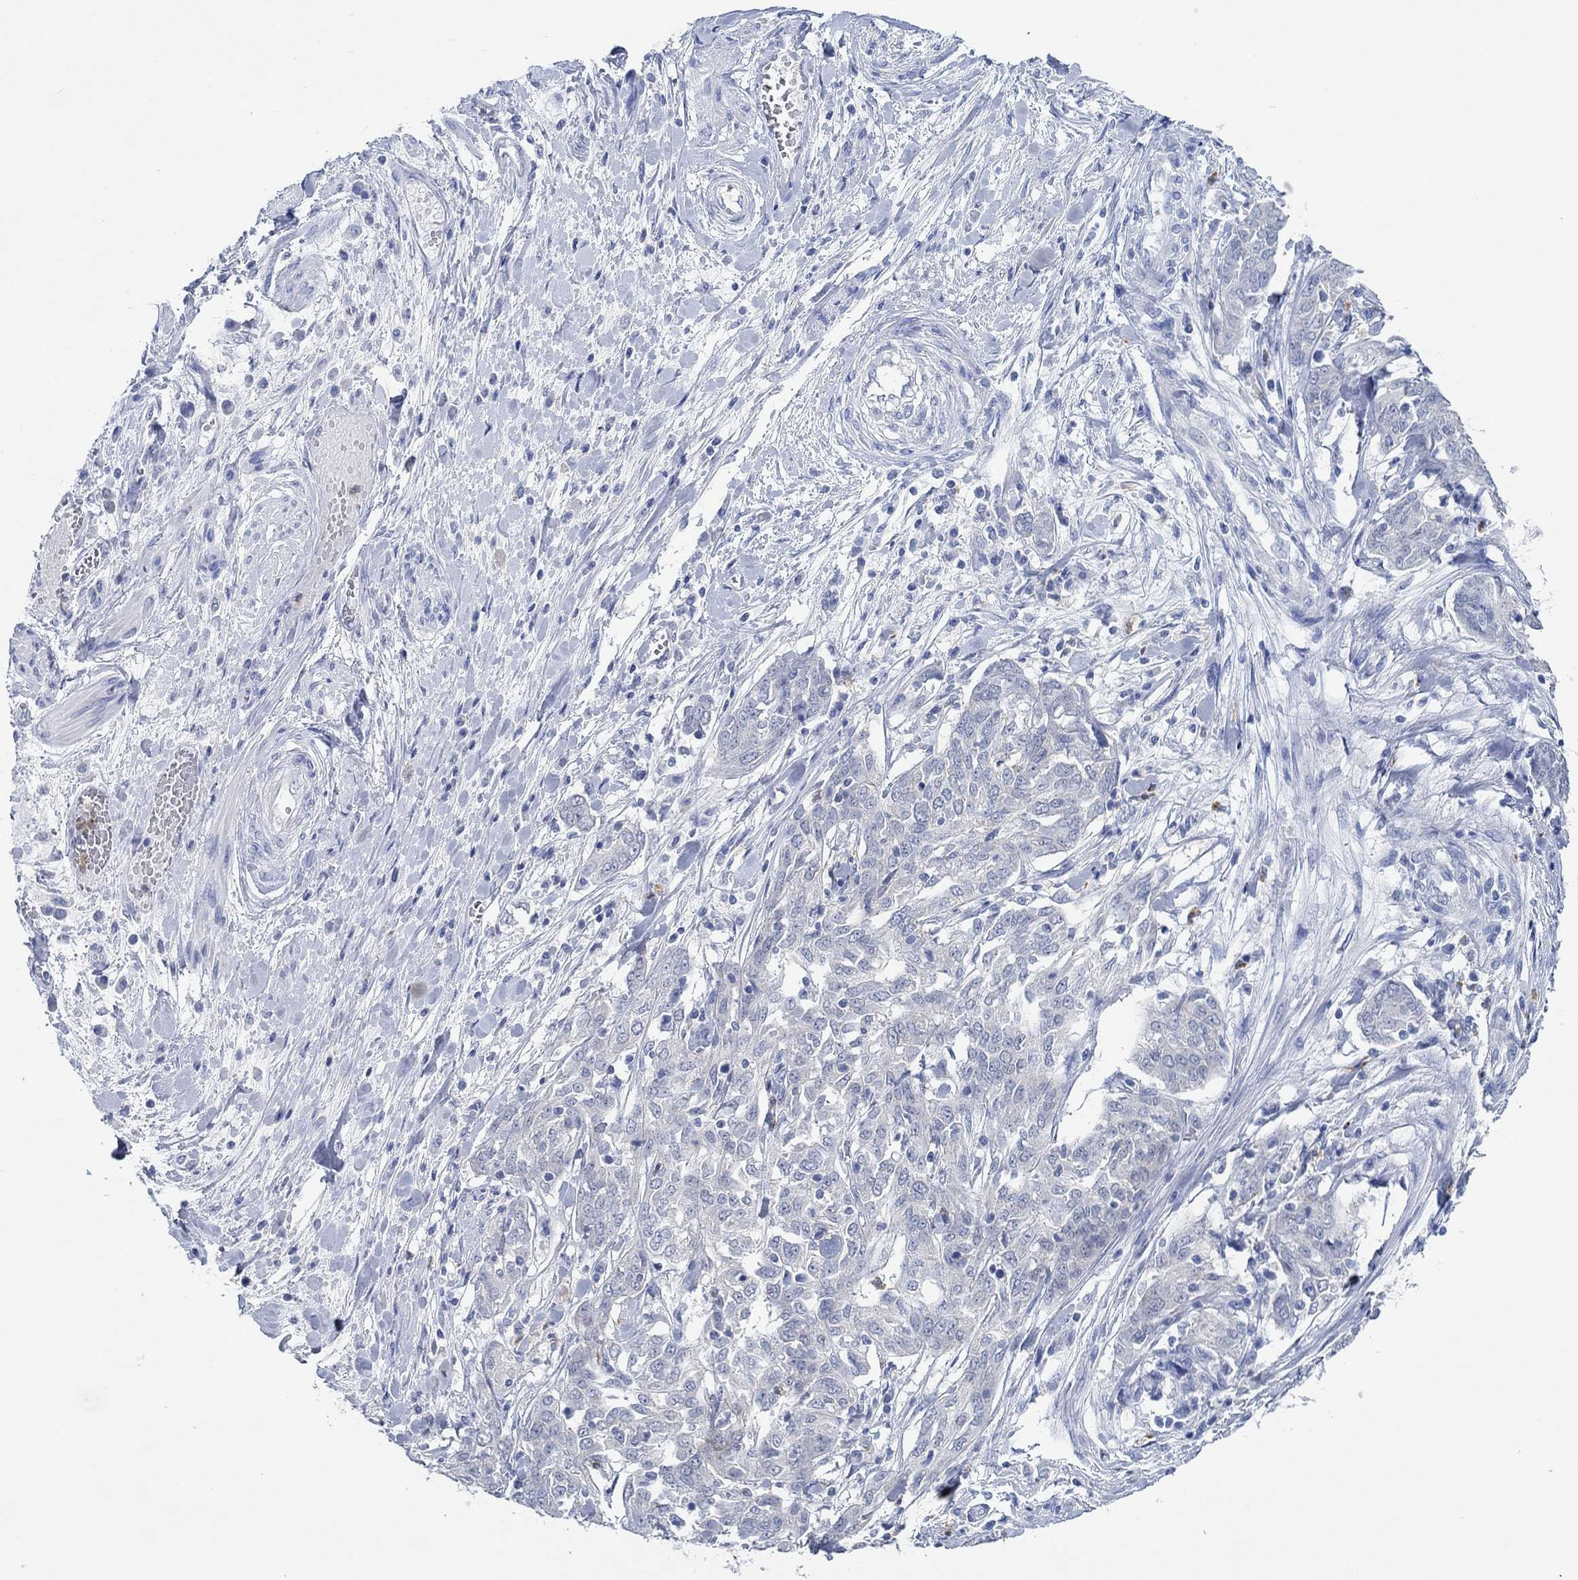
{"staining": {"intensity": "negative", "quantity": "none", "location": "none"}, "tissue": "ovarian cancer", "cell_type": "Tumor cells", "image_type": "cancer", "snomed": [{"axis": "morphology", "description": "Cystadenocarcinoma, serous, NOS"}, {"axis": "topography", "description": "Ovary"}], "caption": "The IHC image has no significant positivity in tumor cells of ovarian cancer (serous cystadenocarcinoma) tissue.", "gene": "ZNF671", "patient": {"sex": "female", "age": 67}}